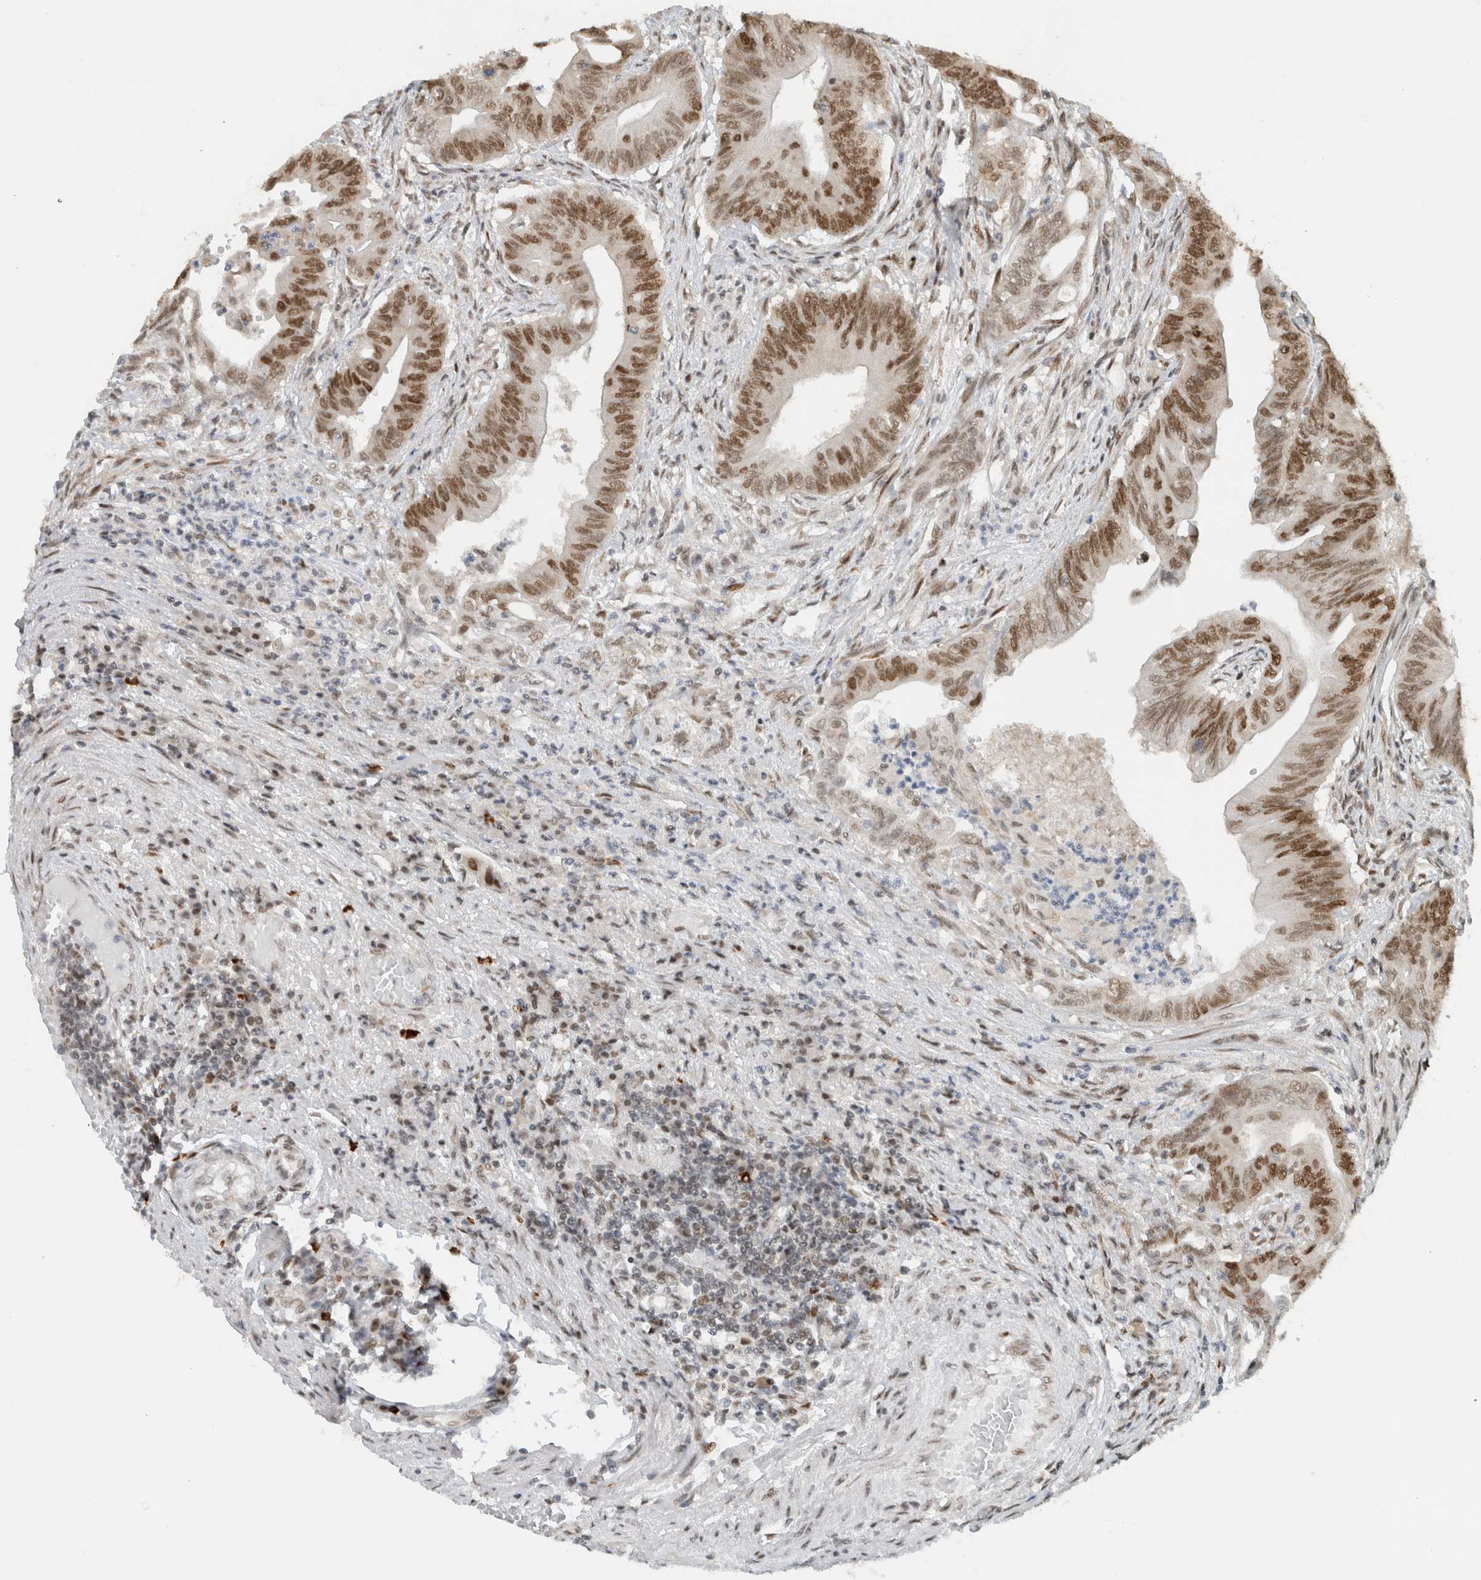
{"staining": {"intensity": "strong", "quantity": ">75%", "location": "nuclear"}, "tissue": "colorectal cancer", "cell_type": "Tumor cells", "image_type": "cancer", "snomed": [{"axis": "morphology", "description": "Adenoma, NOS"}, {"axis": "morphology", "description": "Adenocarcinoma, NOS"}, {"axis": "topography", "description": "Colon"}], "caption": "Colorectal adenocarcinoma stained for a protein (brown) reveals strong nuclear positive expression in about >75% of tumor cells.", "gene": "HNRNPR", "patient": {"sex": "male", "age": 79}}